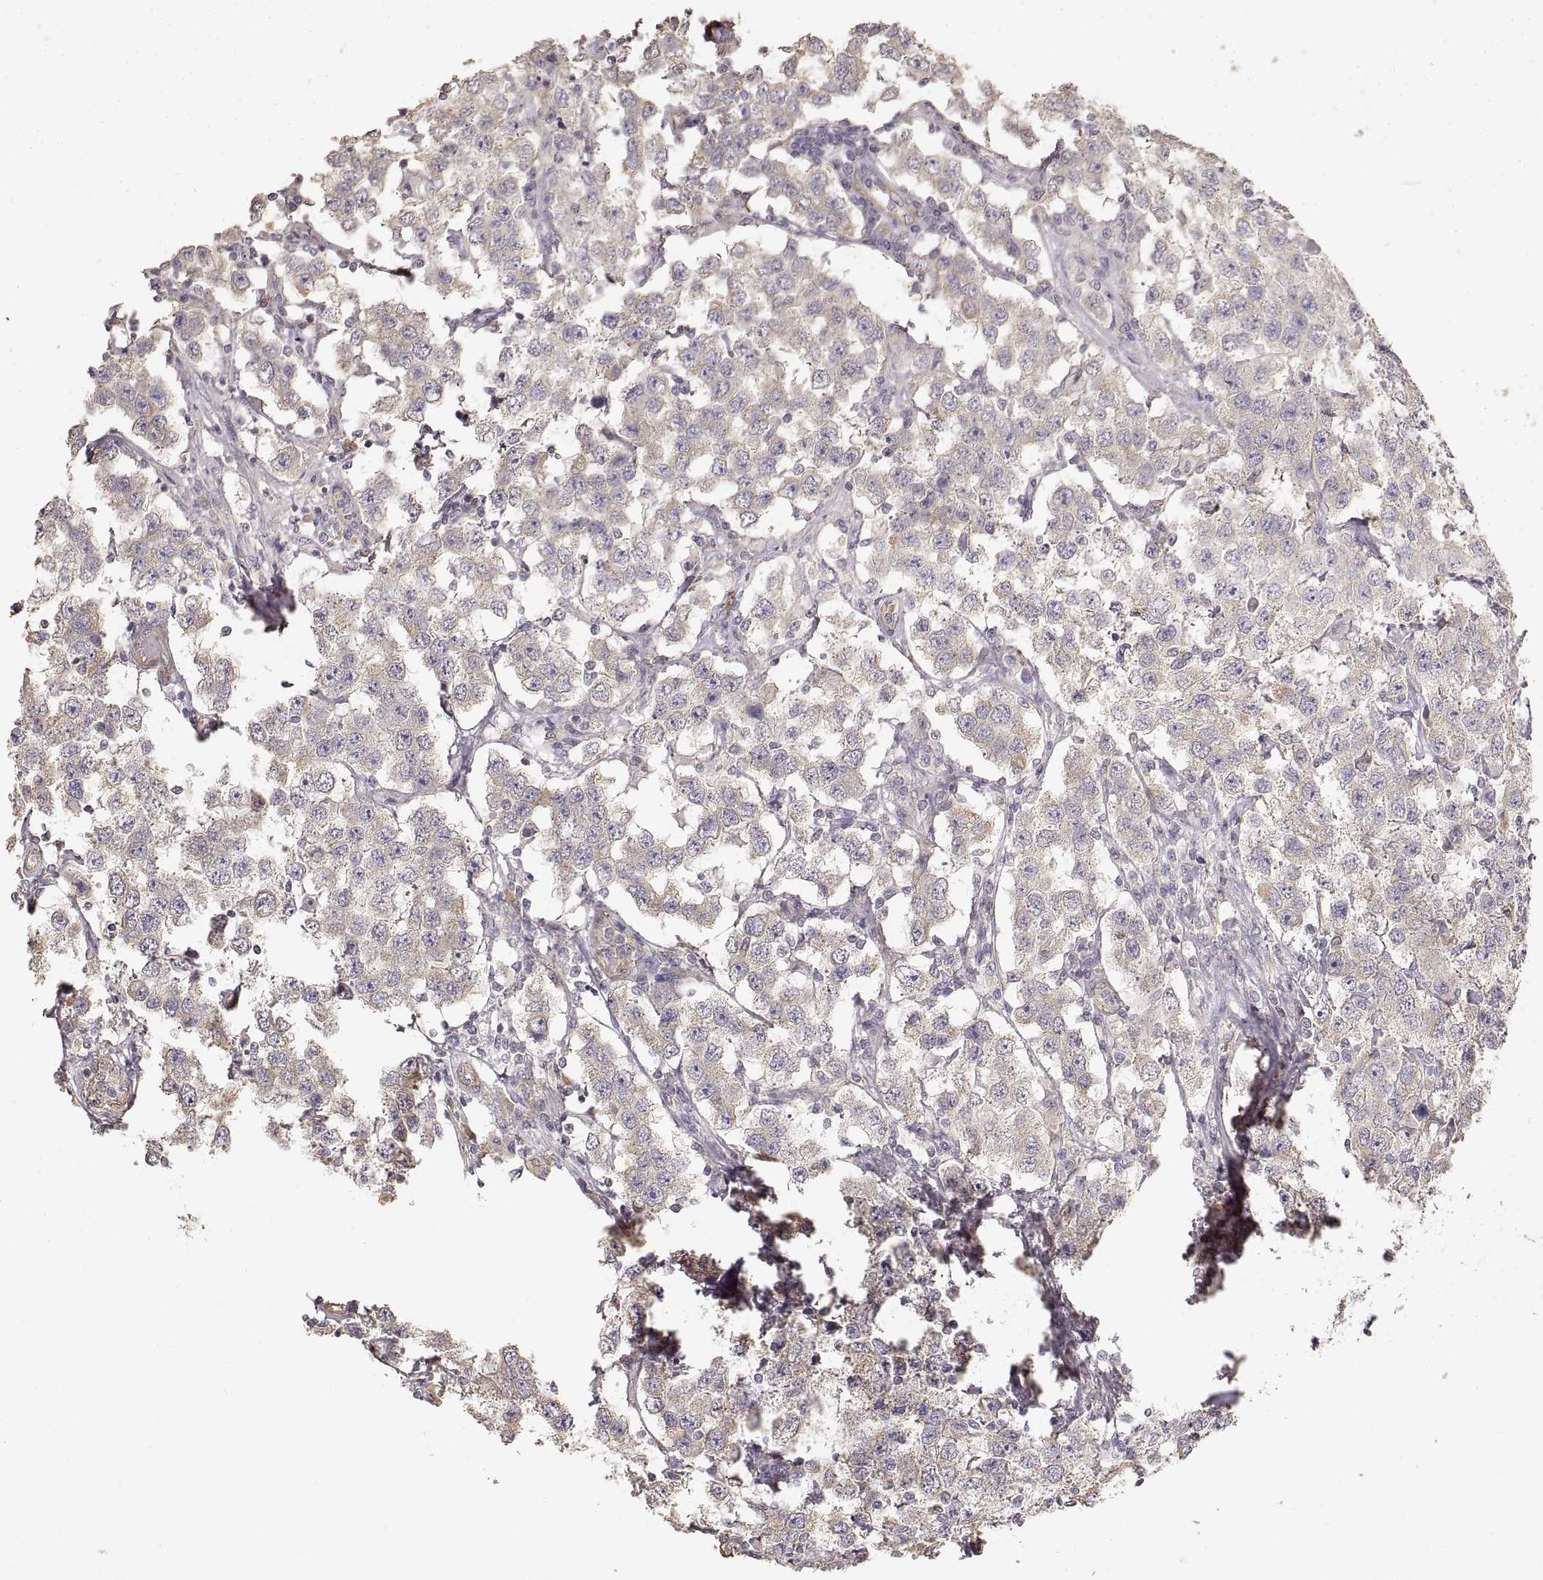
{"staining": {"intensity": "weak", "quantity": "<25%", "location": "cytoplasmic/membranous"}, "tissue": "testis cancer", "cell_type": "Tumor cells", "image_type": "cancer", "snomed": [{"axis": "morphology", "description": "Seminoma, NOS"}, {"axis": "topography", "description": "Testis"}], "caption": "Immunohistochemistry (IHC) of testis seminoma exhibits no expression in tumor cells.", "gene": "LAMA4", "patient": {"sex": "male", "age": 52}}